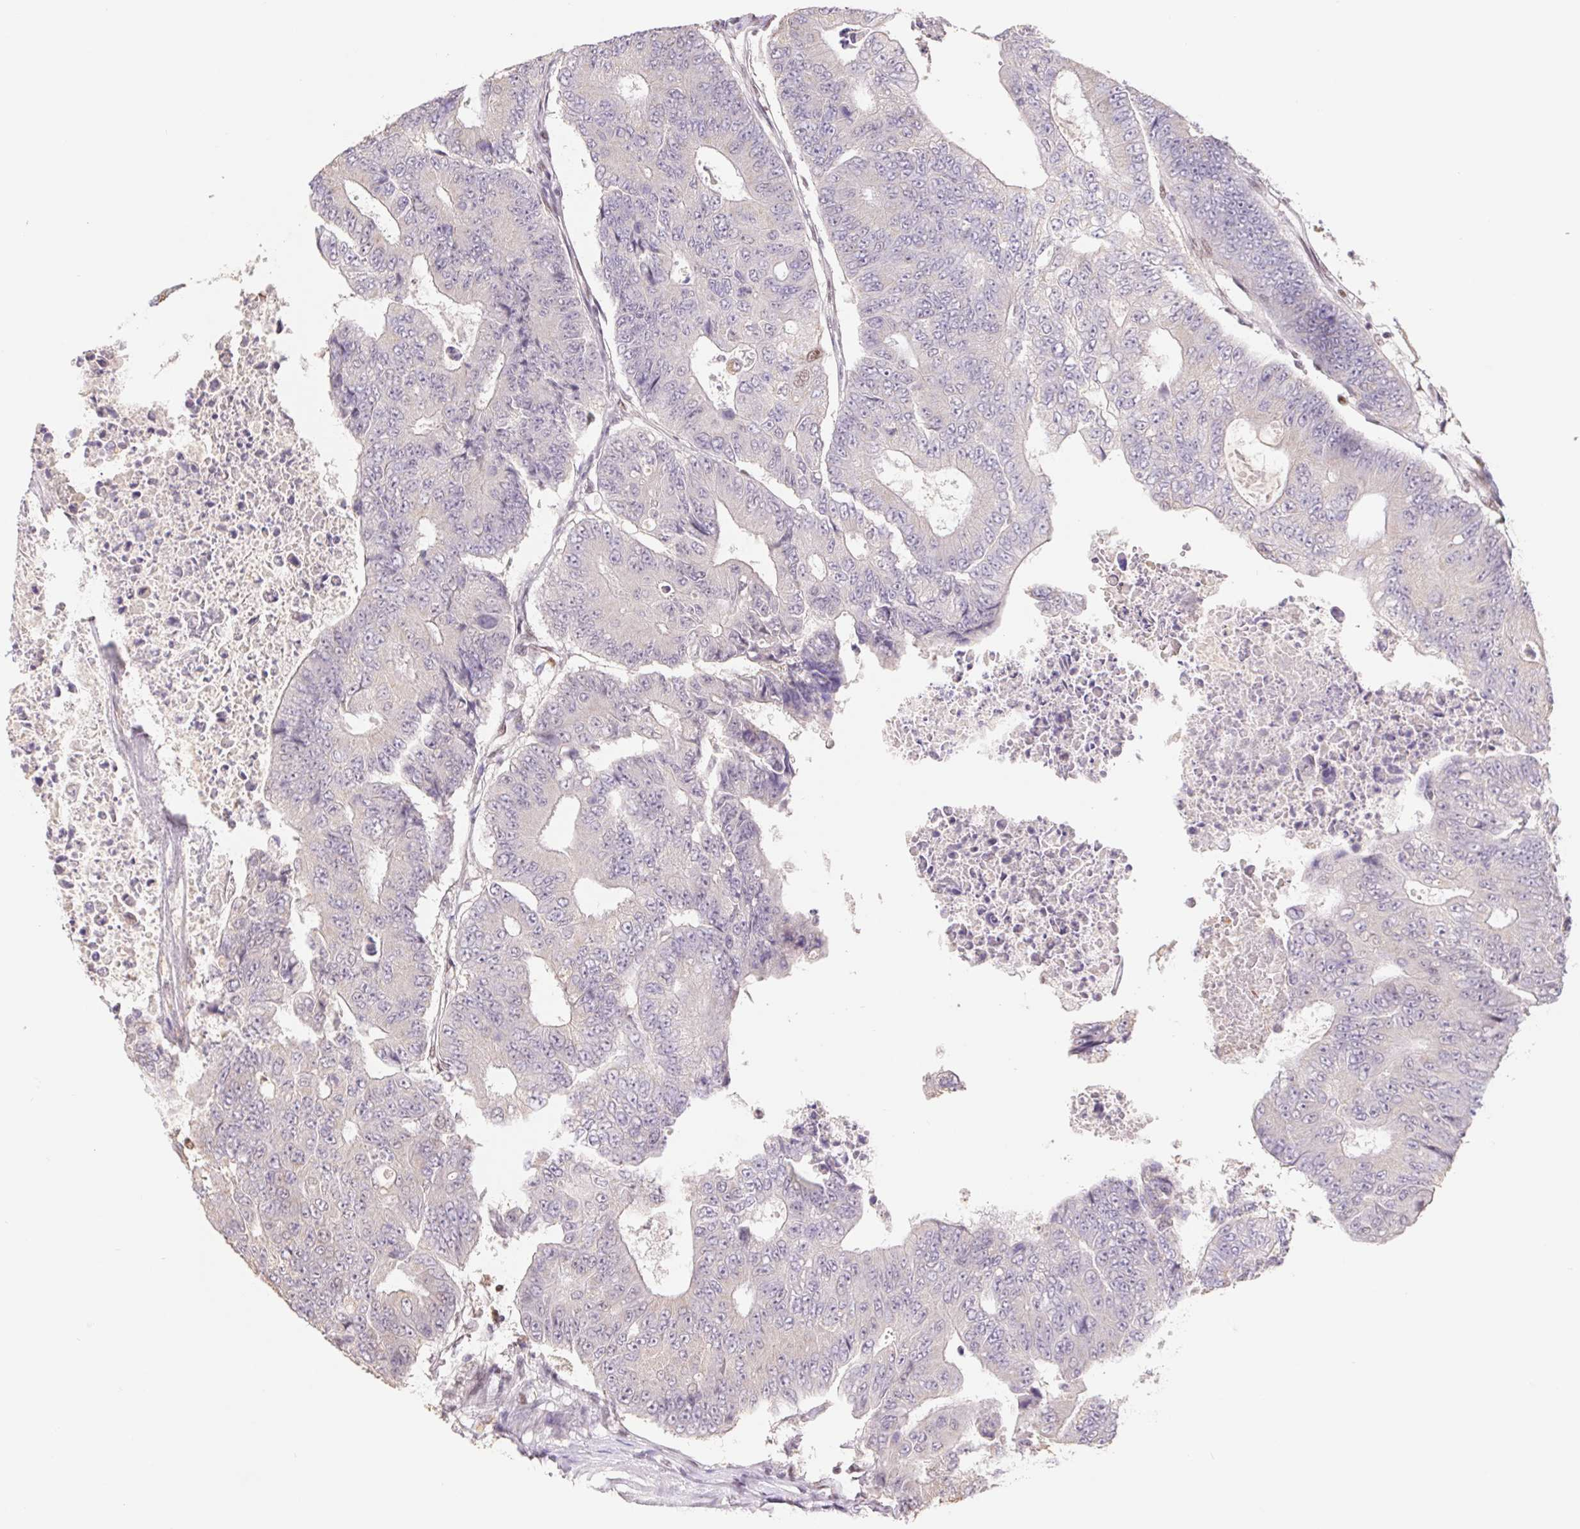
{"staining": {"intensity": "negative", "quantity": "none", "location": "none"}, "tissue": "colorectal cancer", "cell_type": "Tumor cells", "image_type": "cancer", "snomed": [{"axis": "morphology", "description": "Adenocarcinoma, NOS"}, {"axis": "topography", "description": "Colon"}], "caption": "Human adenocarcinoma (colorectal) stained for a protein using IHC reveals no positivity in tumor cells.", "gene": "TRERF1", "patient": {"sex": "female", "age": 48}}